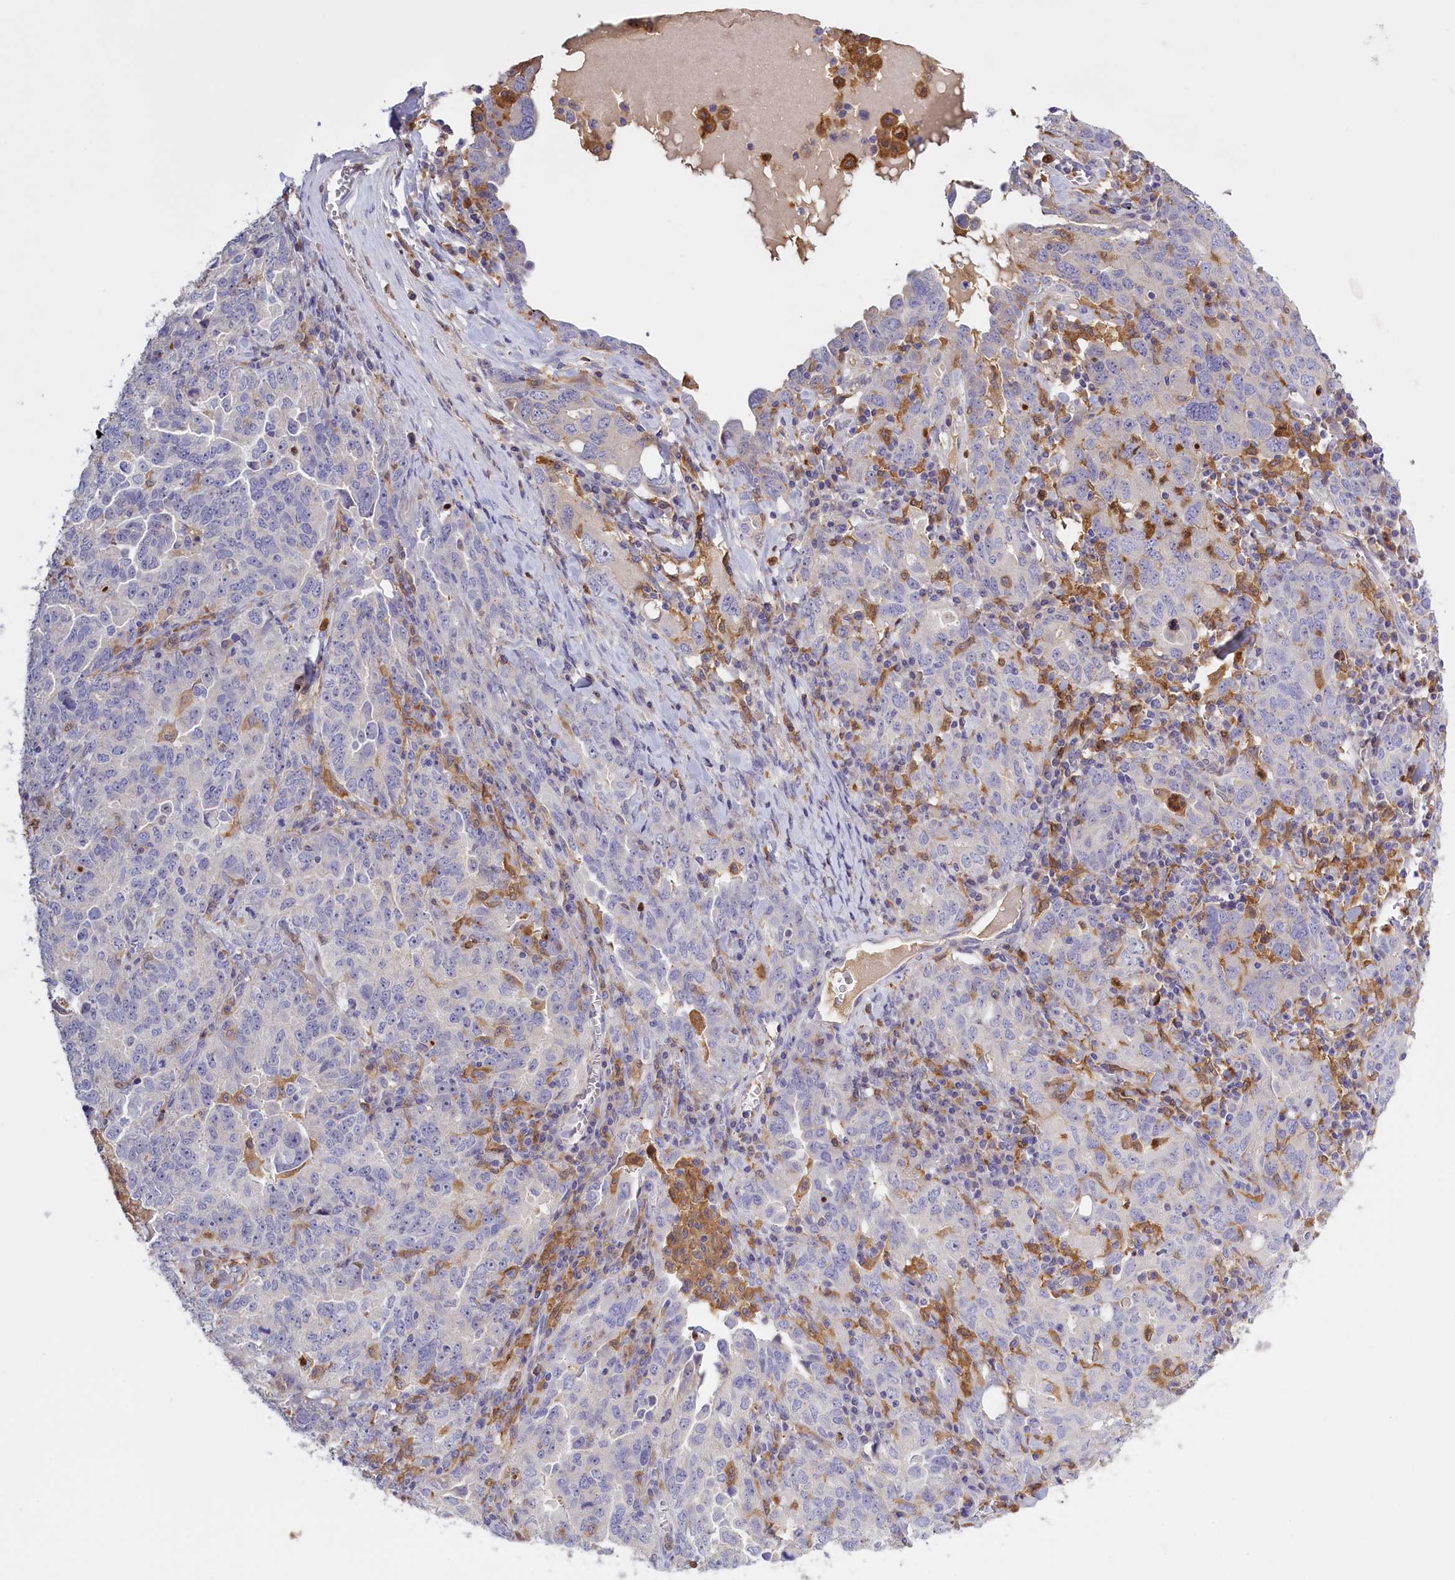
{"staining": {"intensity": "negative", "quantity": "none", "location": "none"}, "tissue": "ovarian cancer", "cell_type": "Tumor cells", "image_type": "cancer", "snomed": [{"axis": "morphology", "description": "Carcinoma, endometroid"}, {"axis": "topography", "description": "Ovary"}], "caption": "This is an IHC photomicrograph of human endometroid carcinoma (ovarian). There is no expression in tumor cells.", "gene": "FAM149B1", "patient": {"sex": "female", "age": 62}}